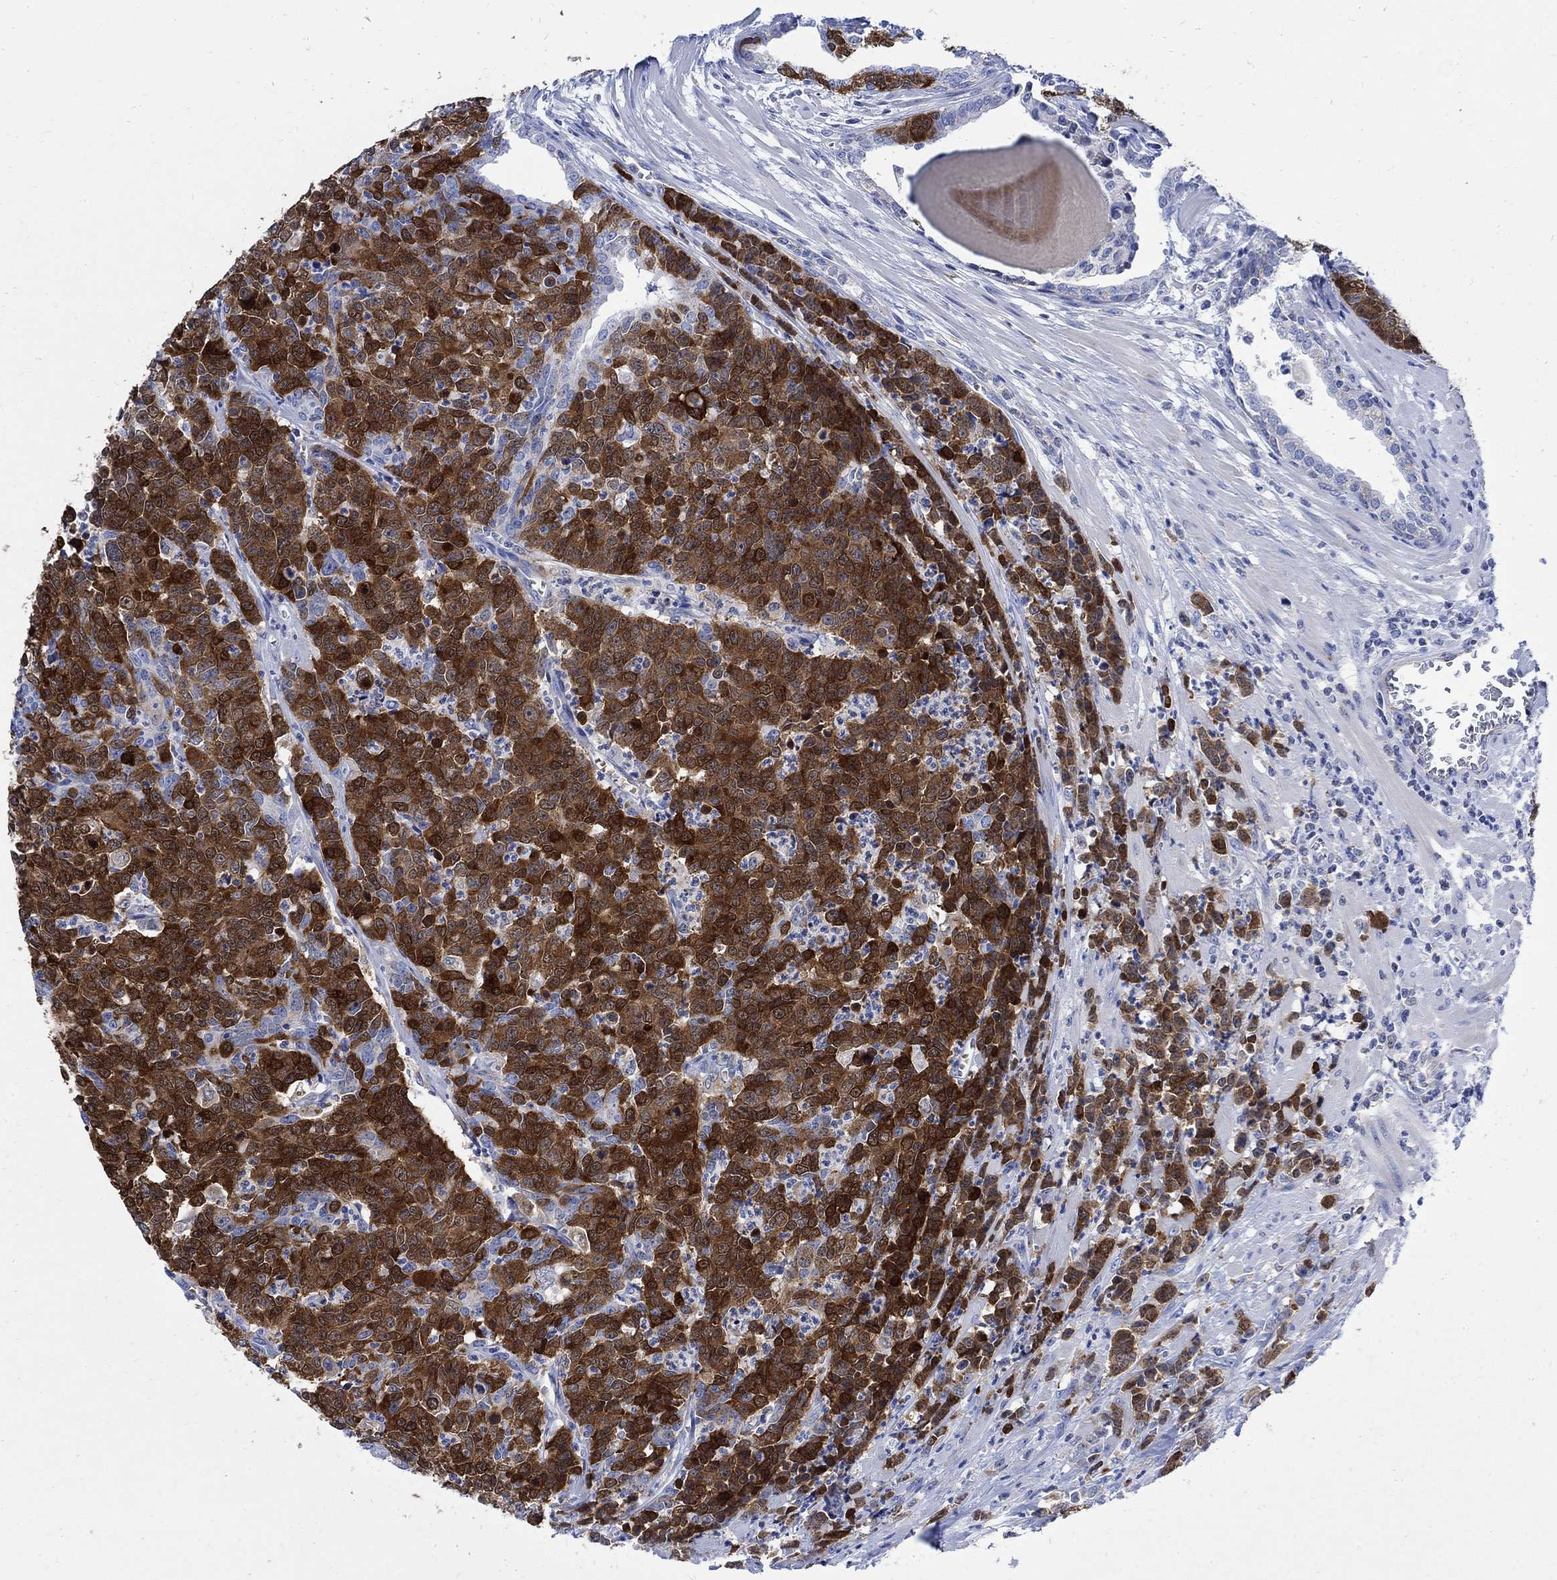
{"staining": {"intensity": "strong", "quantity": ">75%", "location": "cytoplasmic/membranous"}, "tissue": "prostate cancer", "cell_type": "Tumor cells", "image_type": "cancer", "snomed": [{"axis": "morphology", "description": "Adenocarcinoma, NOS"}, {"axis": "topography", "description": "Prostate"}], "caption": "A photomicrograph showing strong cytoplasmic/membranous staining in about >75% of tumor cells in prostate adenocarcinoma, as visualized by brown immunohistochemical staining.", "gene": "CPLX2", "patient": {"sex": "male", "age": 67}}